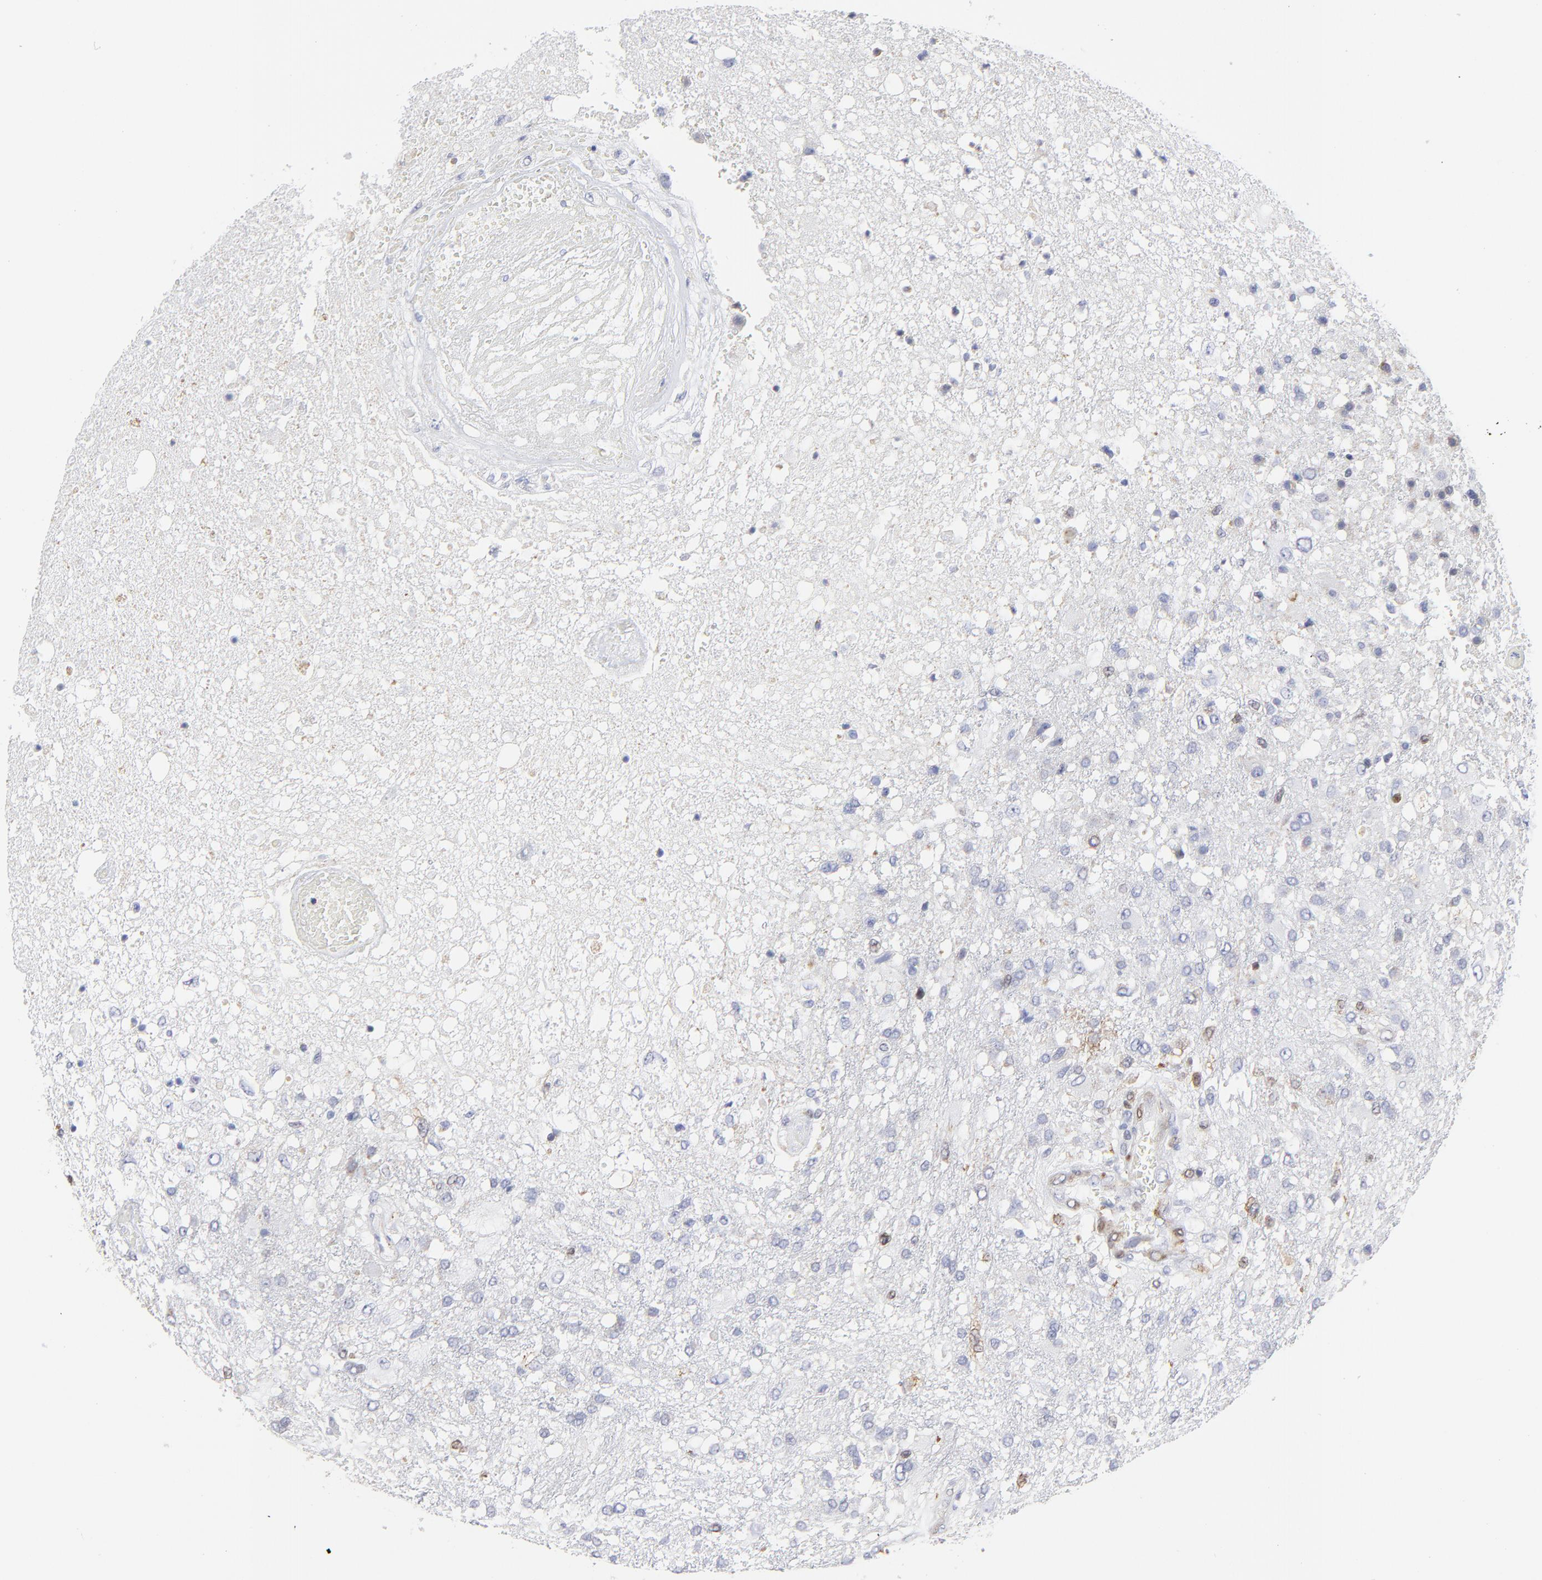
{"staining": {"intensity": "weak", "quantity": "<25%", "location": "cytoplasmic/membranous,nuclear"}, "tissue": "glioma", "cell_type": "Tumor cells", "image_type": "cancer", "snomed": [{"axis": "morphology", "description": "Glioma, malignant, High grade"}, {"axis": "topography", "description": "Cerebral cortex"}], "caption": "Photomicrograph shows no protein staining in tumor cells of glioma tissue.", "gene": "NCAPH", "patient": {"sex": "male", "age": 79}}